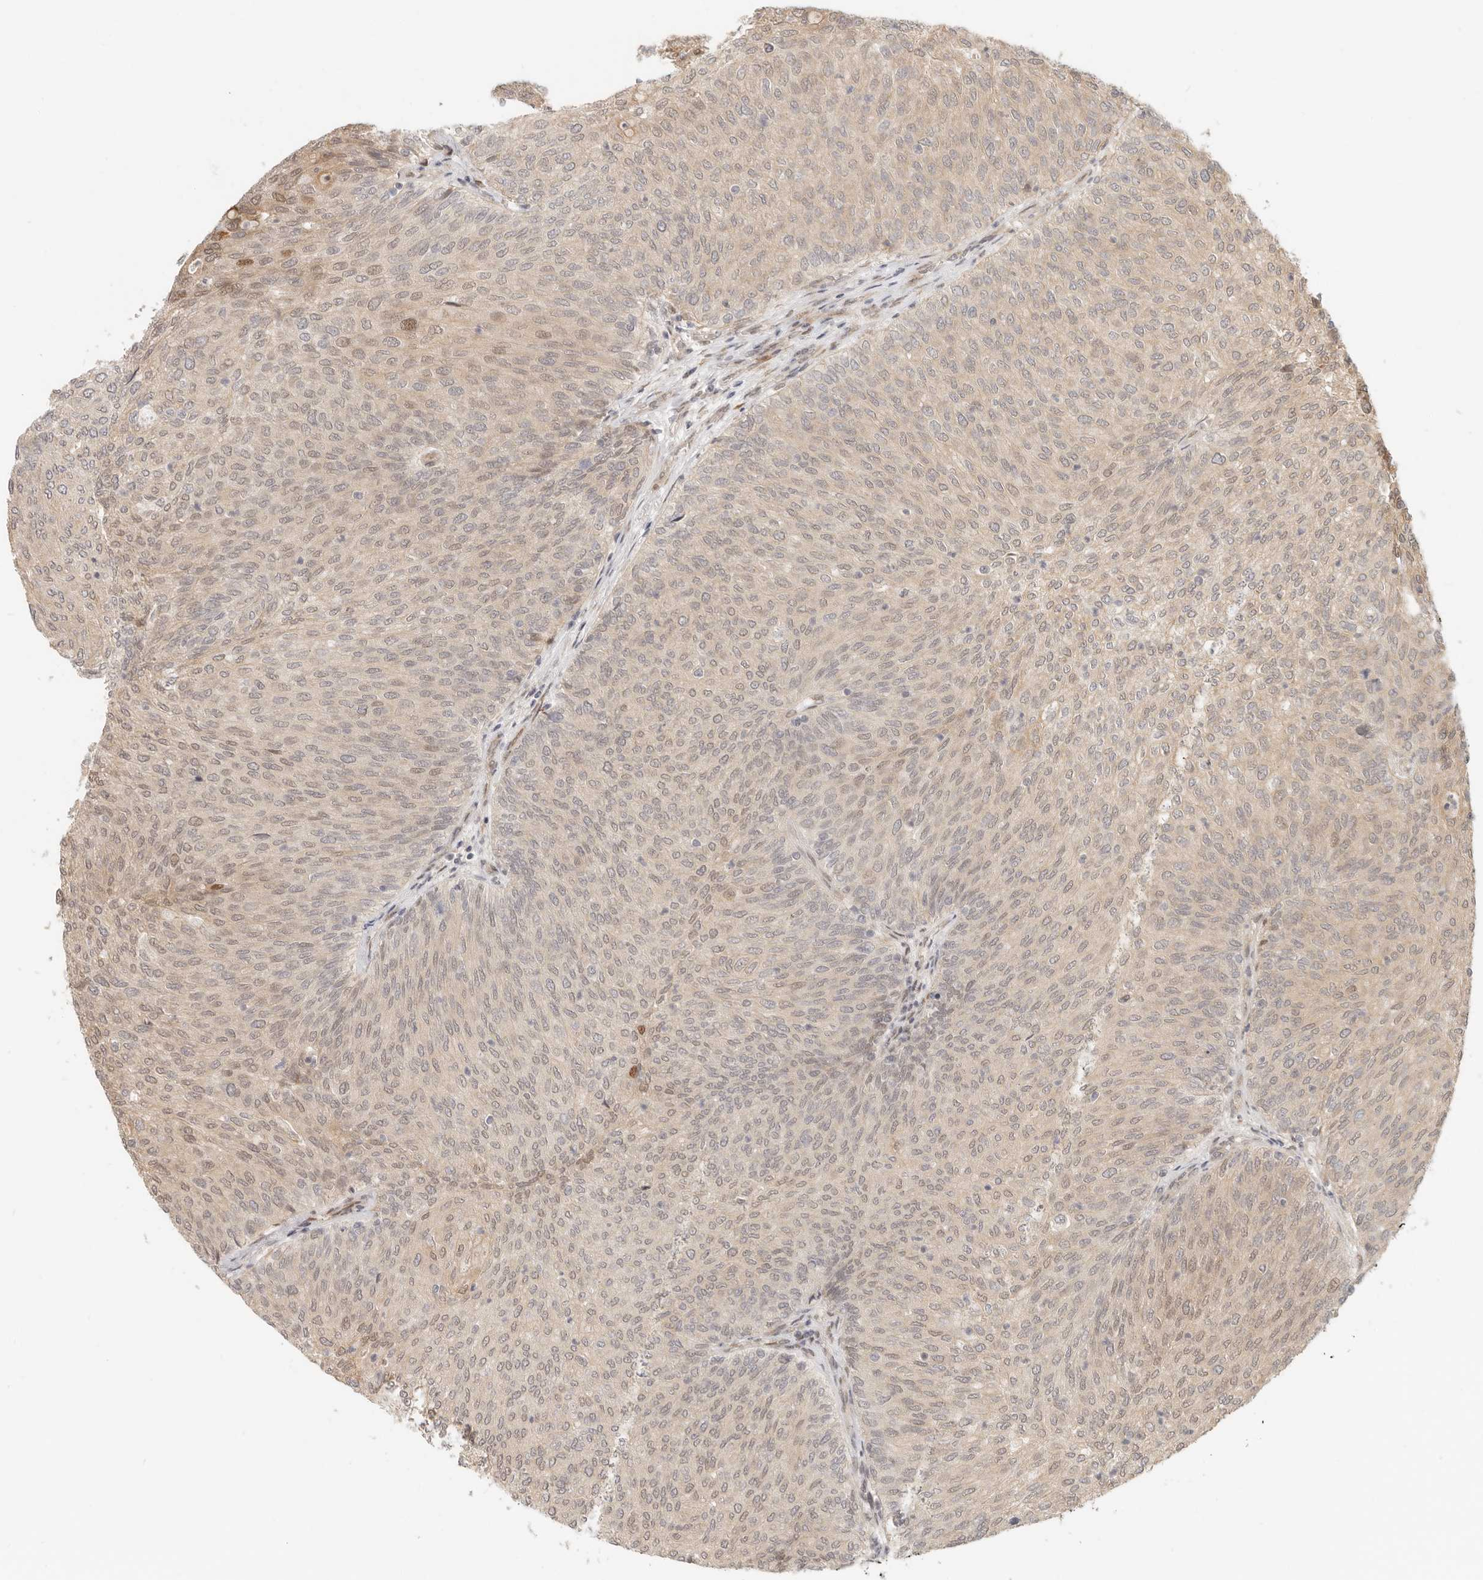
{"staining": {"intensity": "weak", "quantity": "25%-75%", "location": "nuclear"}, "tissue": "urothelial cancer", "cell_type": "Tumor cells", "image_type": "cancer", "snomed": [{"axis": "morphology", "description": "Urothelial carcinoma, Low grade"}, {"axis": "topography", "description": "Urinary bladder"}], "caption": "Approximately 25%-75% of tumor cells in urothelial carcinoma (low-grade) demonstrate weak nuclear protein expression as visualized by brown immunohistochemical staining.", "gene": "TUFT1", "patient": {"sex": "female", "age": 79}}